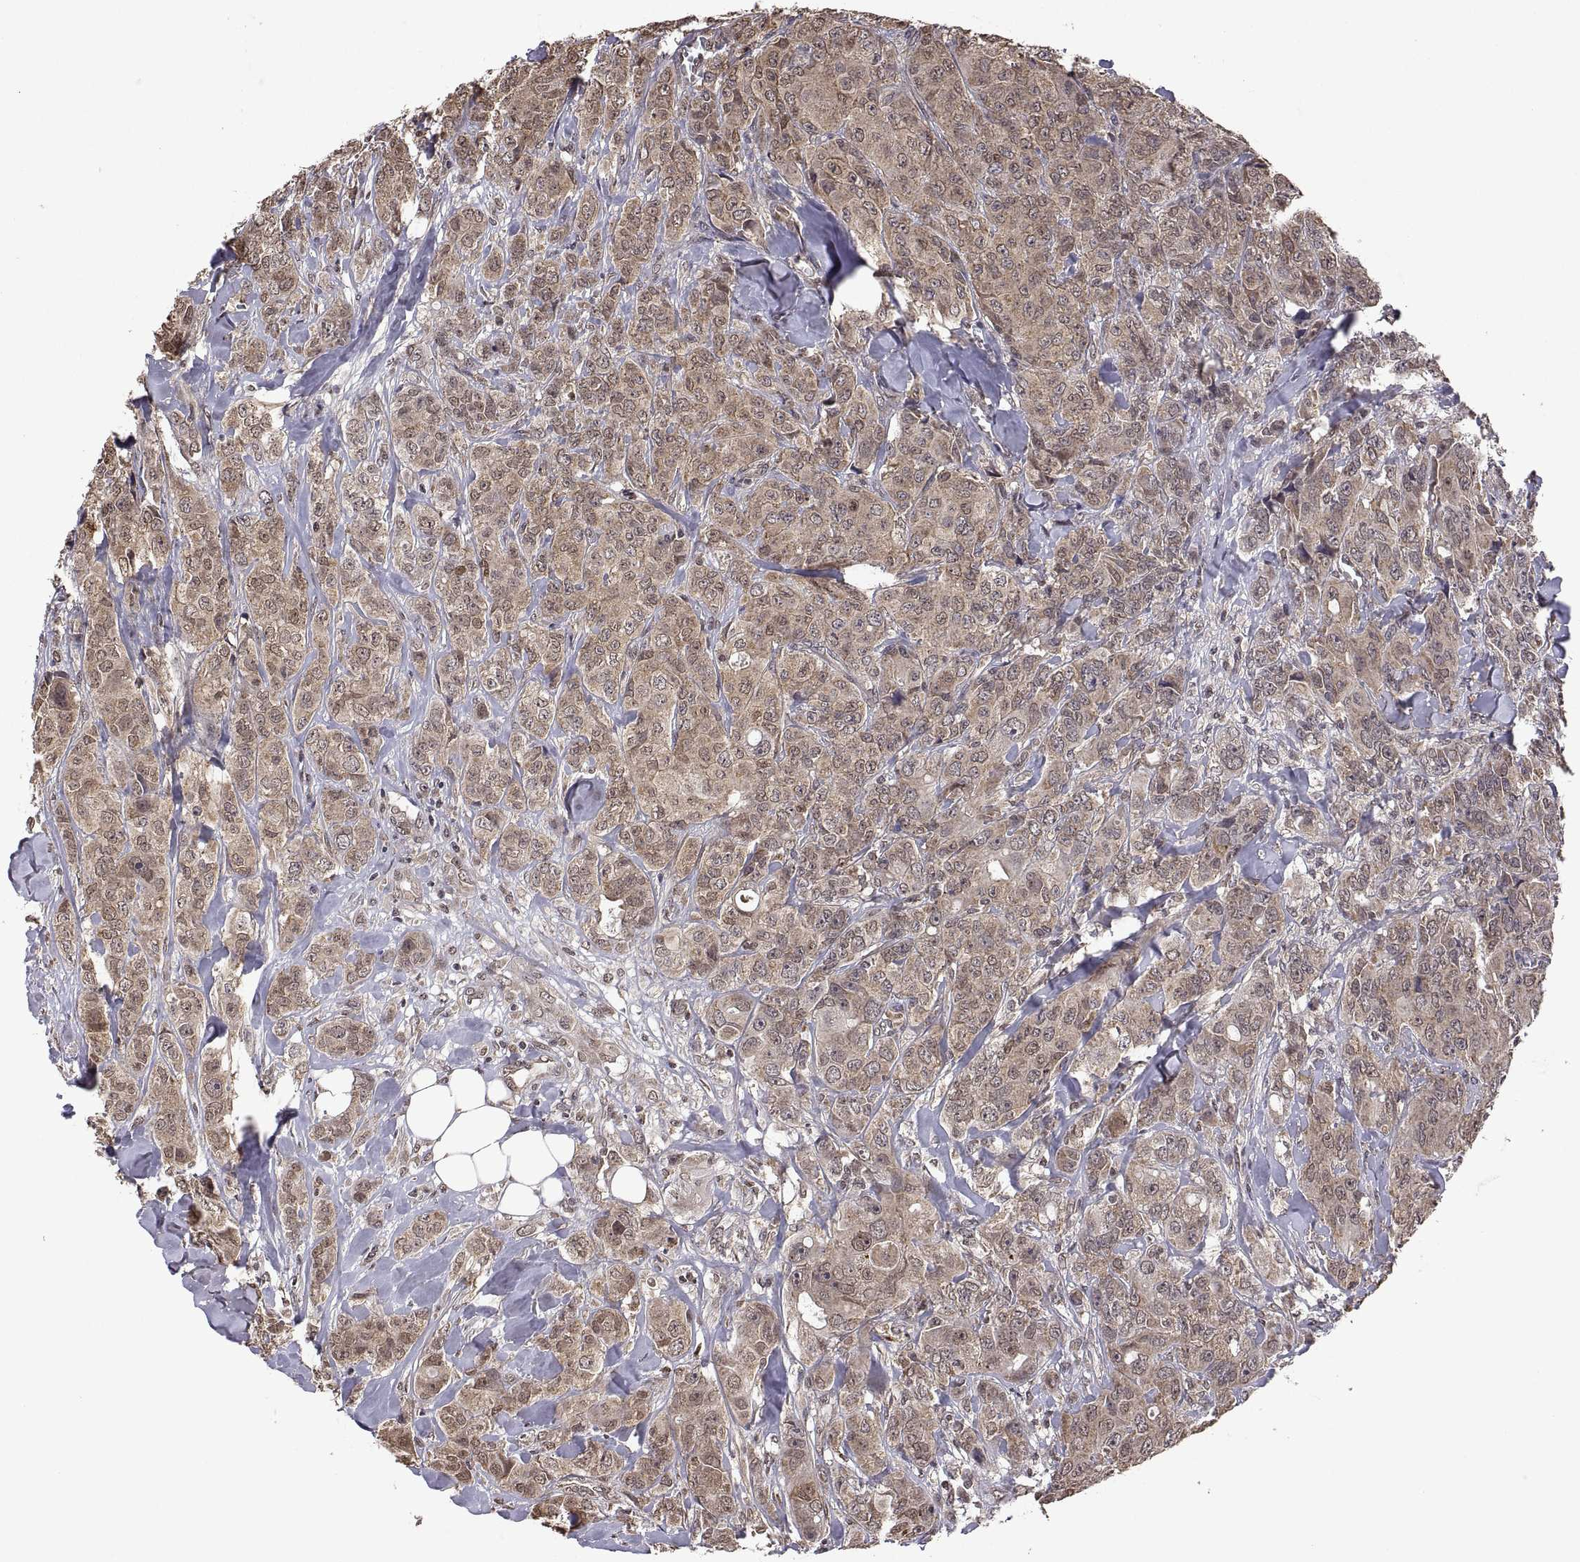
{"staining": {"intensity": "weak", "quantity": ">75%", "location": "cytoplasmic/membranous"}, "tissue": "breast cancer", "cell_type": "Tumor cells", "image_type": "cancer", "snomed": [{"axis": "morphology", "description": "Duct carcinoma"}, {"axis": "topography", "description": "Breast"}], "caption": "Immunohistochemistry (DAB) staining of breast intraductal carcinoma shows weak cytoplasmic/membranous protein expression in about >75% of tumor cells.", "gene": "ZNRF2", "patient": {"sex": "female", "age": 43}}